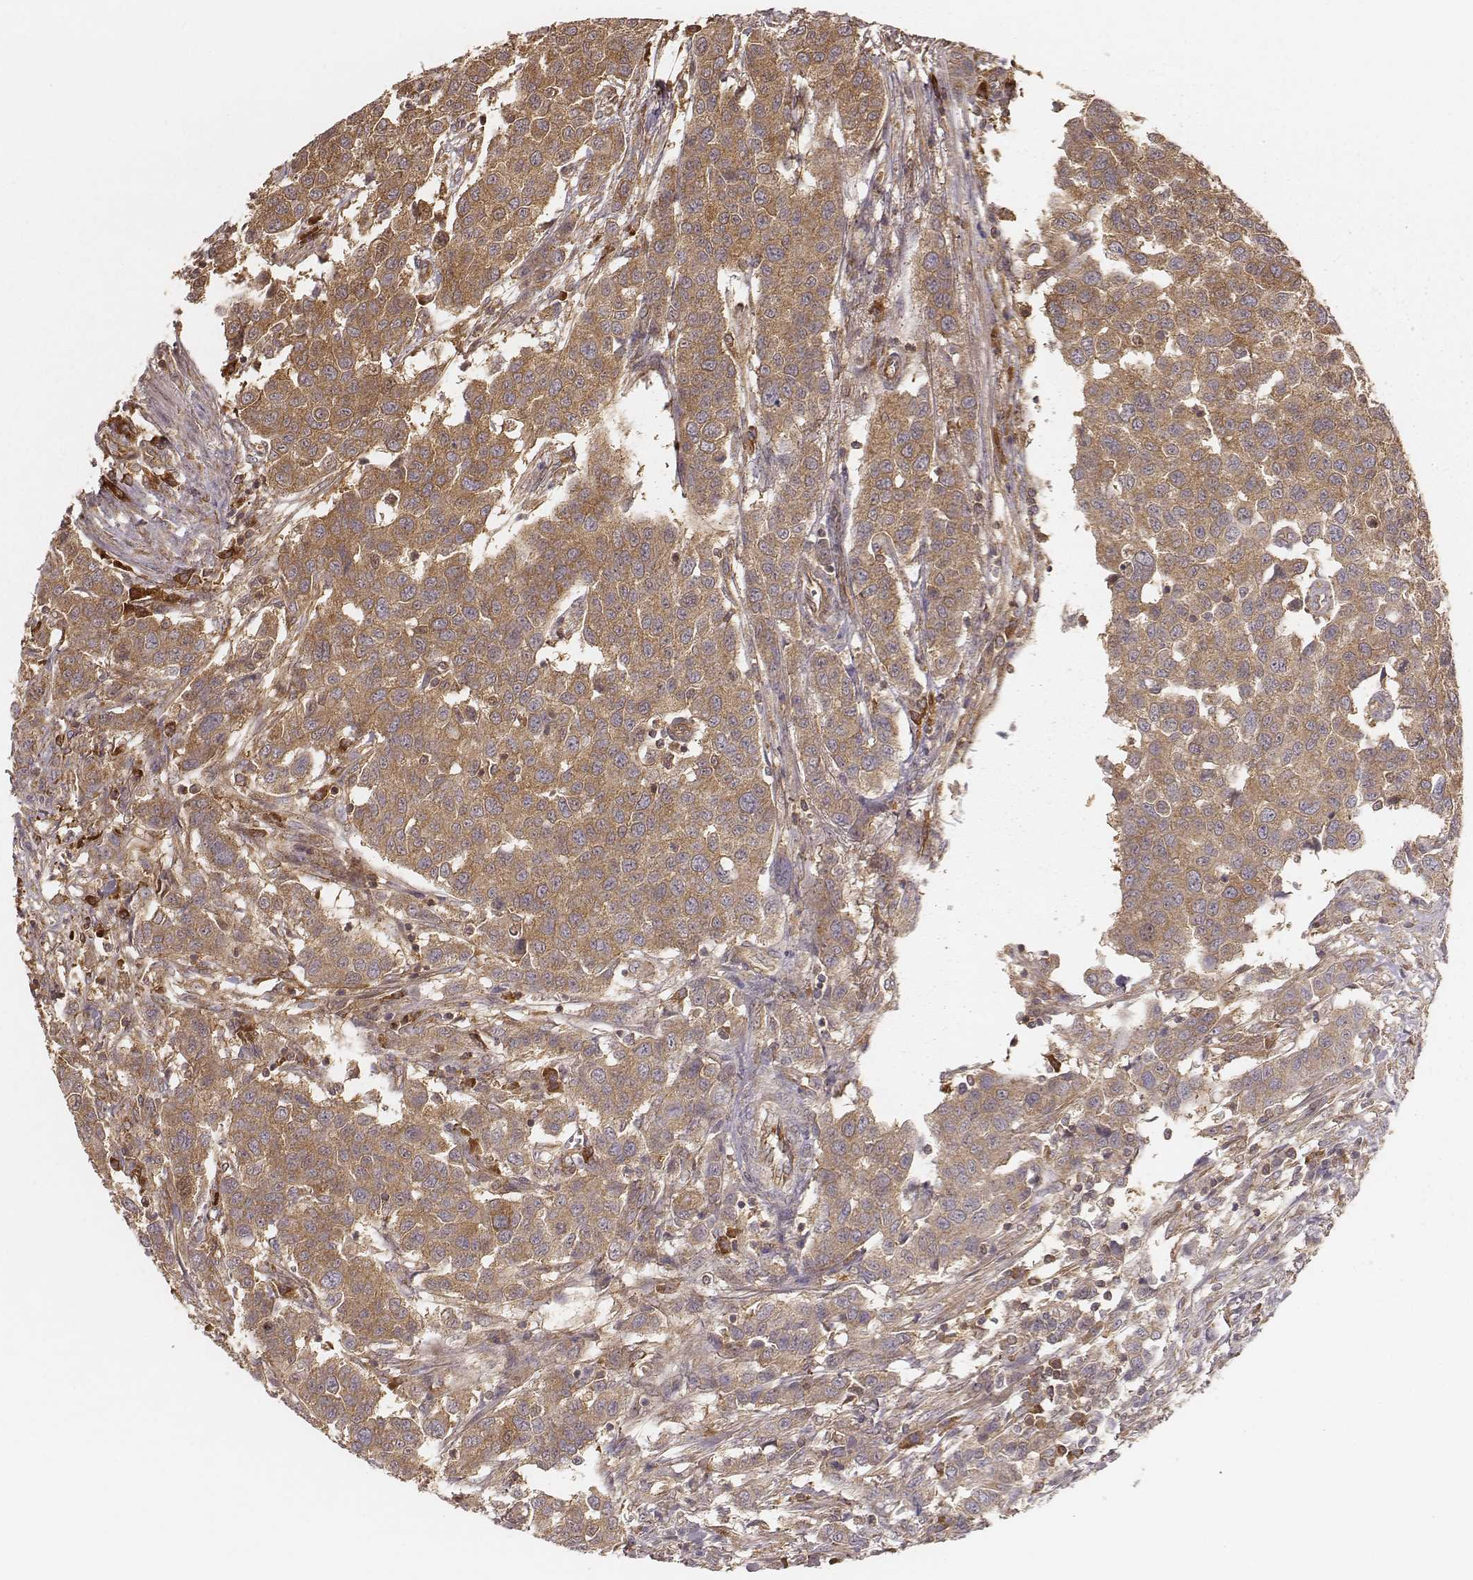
{"staining": {"intensity": "weak", "quantity": "25%-75%", "location": "cytoplasmic/membranous"}, "tissue": "urothelial cancer", "cell_type": "Tumor cells", "image_type": "cancer", "snomed": [{"axis": "morphology", "description": "Urothelial carcinoma, High grade"}, {"axis": "topography", "description": "Urinary bladder"}], "caption": "Human urothelial carcinoma (high-grade) stained with a brown dye shows weak cytoplasmic/membranous positive expression in about 25%-75% of tumor cells.", "gene": "CARS1", "patient": {"sex": "female", "age": 58}}